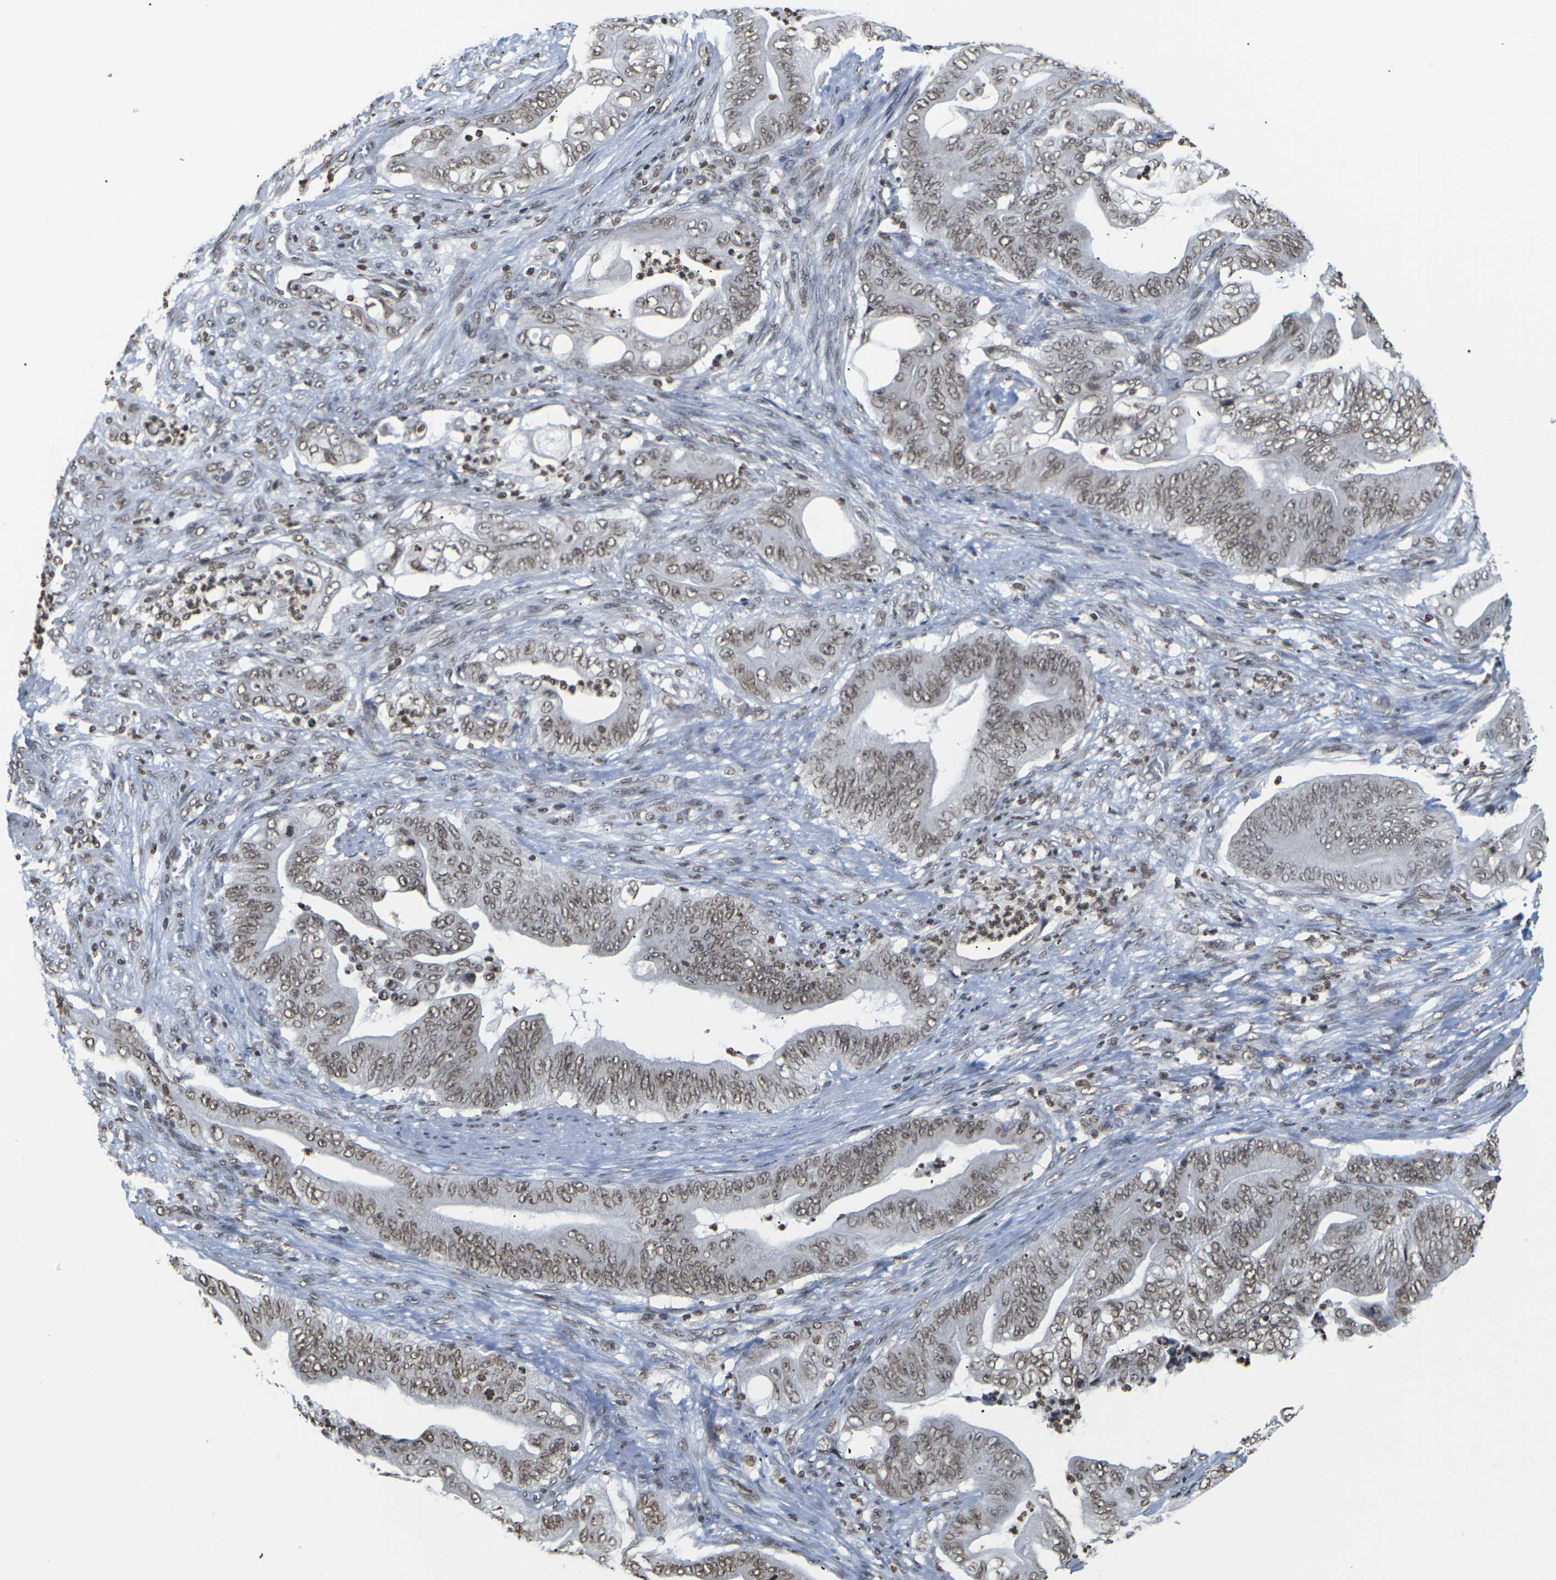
{"staining": {"intensity": "moderate", "quantity": ">75%", "location": "nuclear"}, "tissue": "stomach cancer", "cell_type": "Tumor cells", "image_type": "cancer", "snomed": [{"axis": "morphology", "description": "Adenocarcinoma, NOS"}, {"axis": "topography", "description": "Stomach"}], "caption": "Tumor cells reveal medium levels of moderate nuclear positivity in approximately >75% of cells in stomach adenocarcinoma.", "gene": "ETV5", "patient": {"sex": "female", "age": 73}}